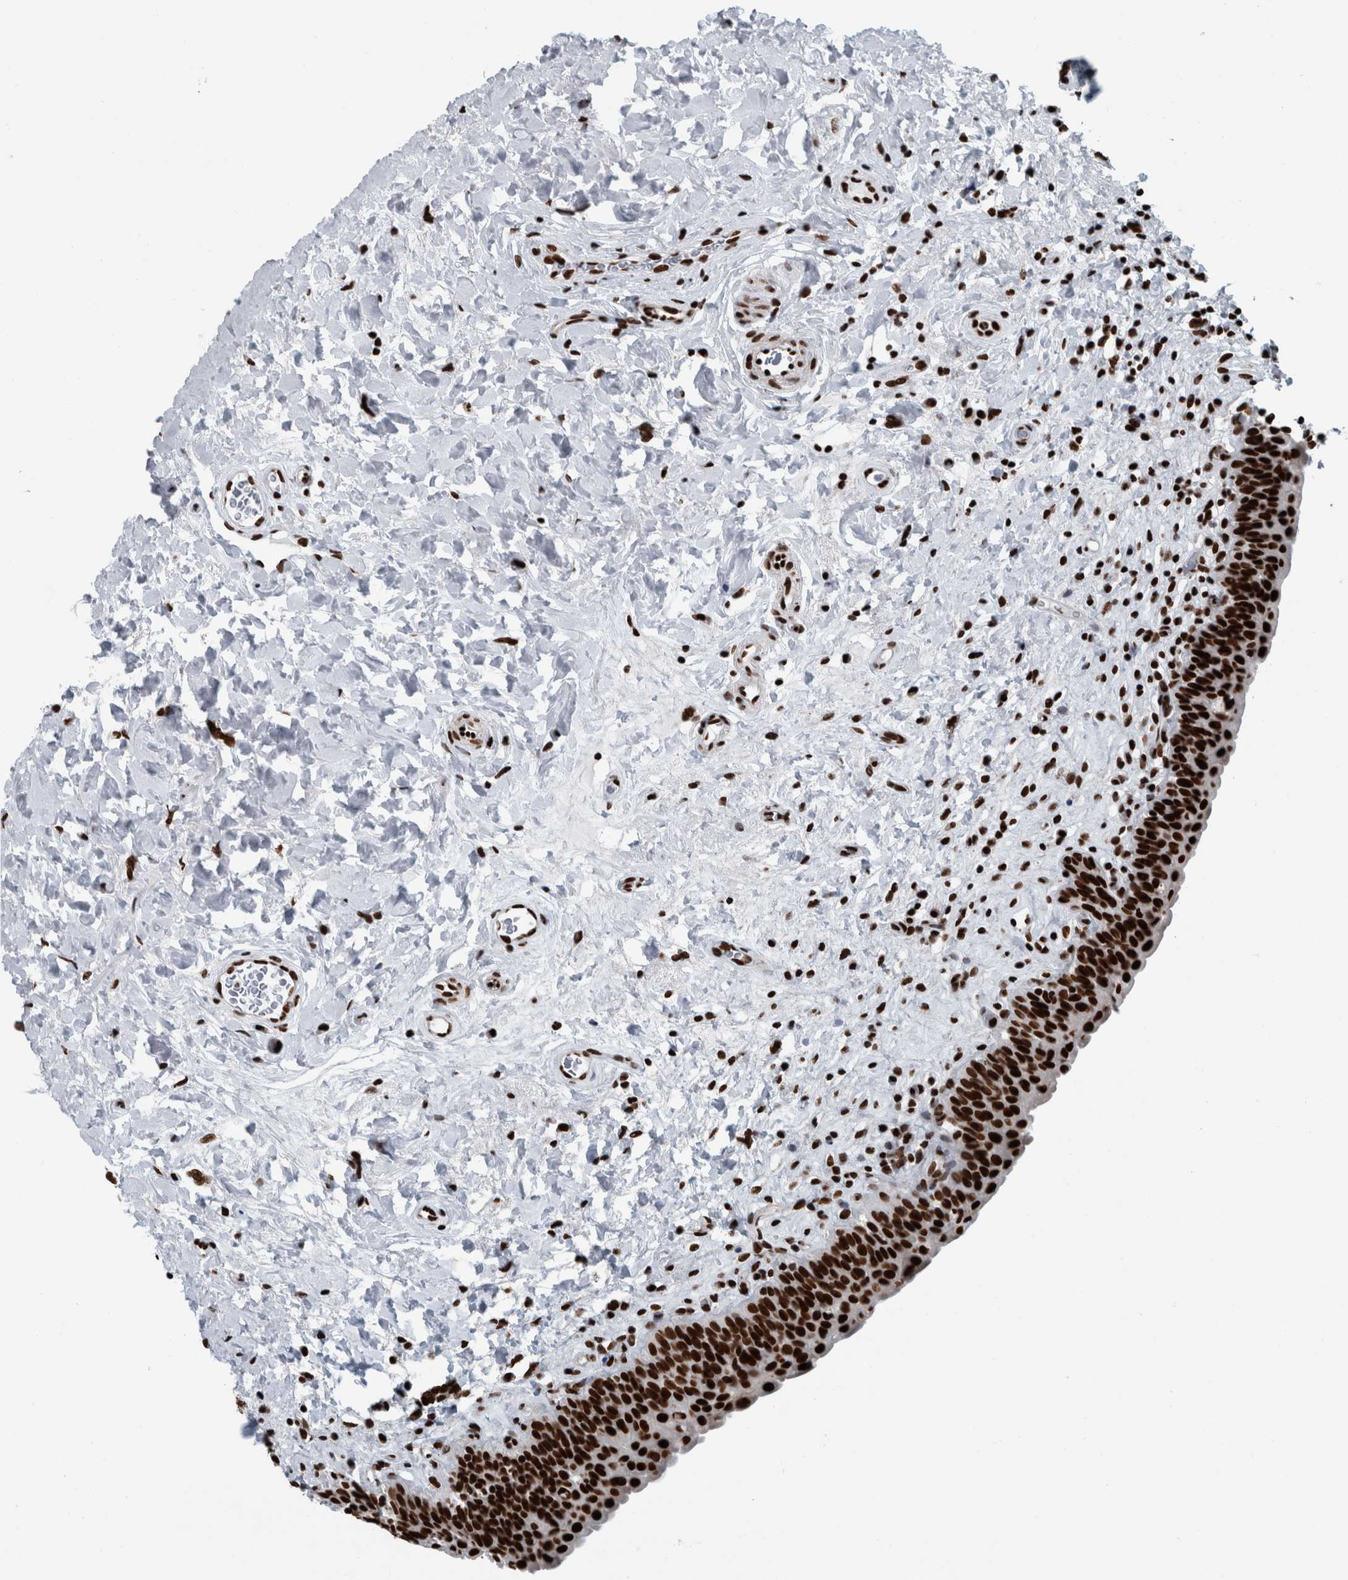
{"staining": {"intensity": "strong", "quantity": ">75%", "location": "nuclear"}, "tissue": "urinary bladder", "cell_type": "Urothelial cells", "image_type": "normal", "snomed": [{"axis": "morphology", "description": "Normal tissue, NOS"}, {"axis": "topography", "description": "Urinary bladder"}], "caption": "Urothelial cells reveal high levels of strong nuclear staining in about >75% of cells in benign urinary bladder.", "gene": "DNMT3A", "patient": {"sex": "male", "age": 83}}